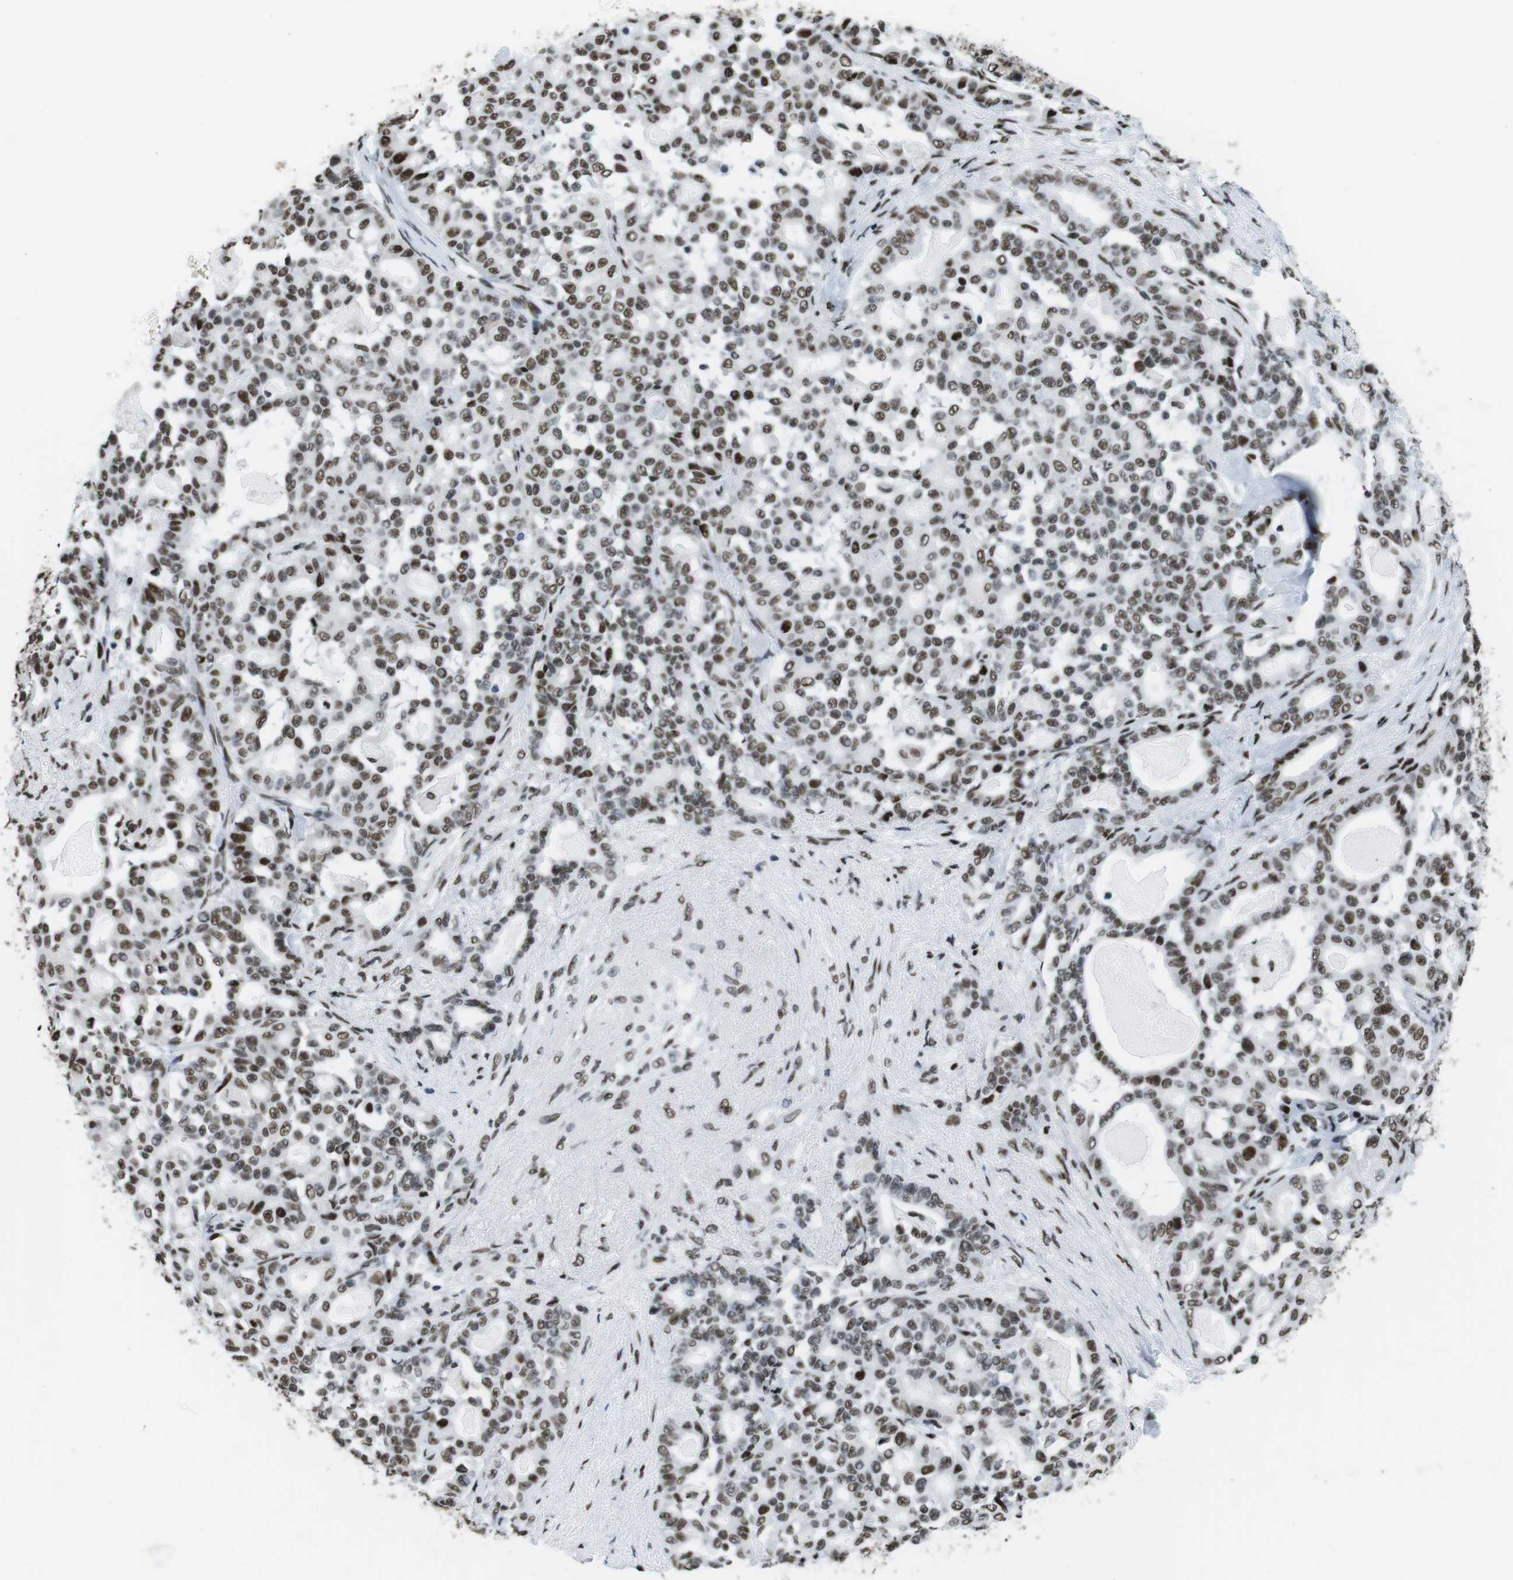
{"staining": {"intensity": "moderate", "quantity": ">75%", "location": "nuclear"}, "tissue": "pancreatic cancer", "cell_type": "Tumor cells", "image_type": "cancer", "snomed": [{"axis": "morphology", "description": "Adenocarcinoma, NOS"}, {"axis": "topography", "description": "Pancreas"}], "caption": "Immunohistochemistry (IHC) staining of pancreatic adenocarcinoma, which reveals medium levels of moderate nuclear staining in about >75% of tumor cells indicating moderate nuclear protein staining. The staining was performed using DAB (3,3'-diaminobenzidine) (brown) for protein detection and nuclei were counterstained in hematoxylin (blue).", "gene": "CITED2", "patient": {"sex": "male", "age": 63}}